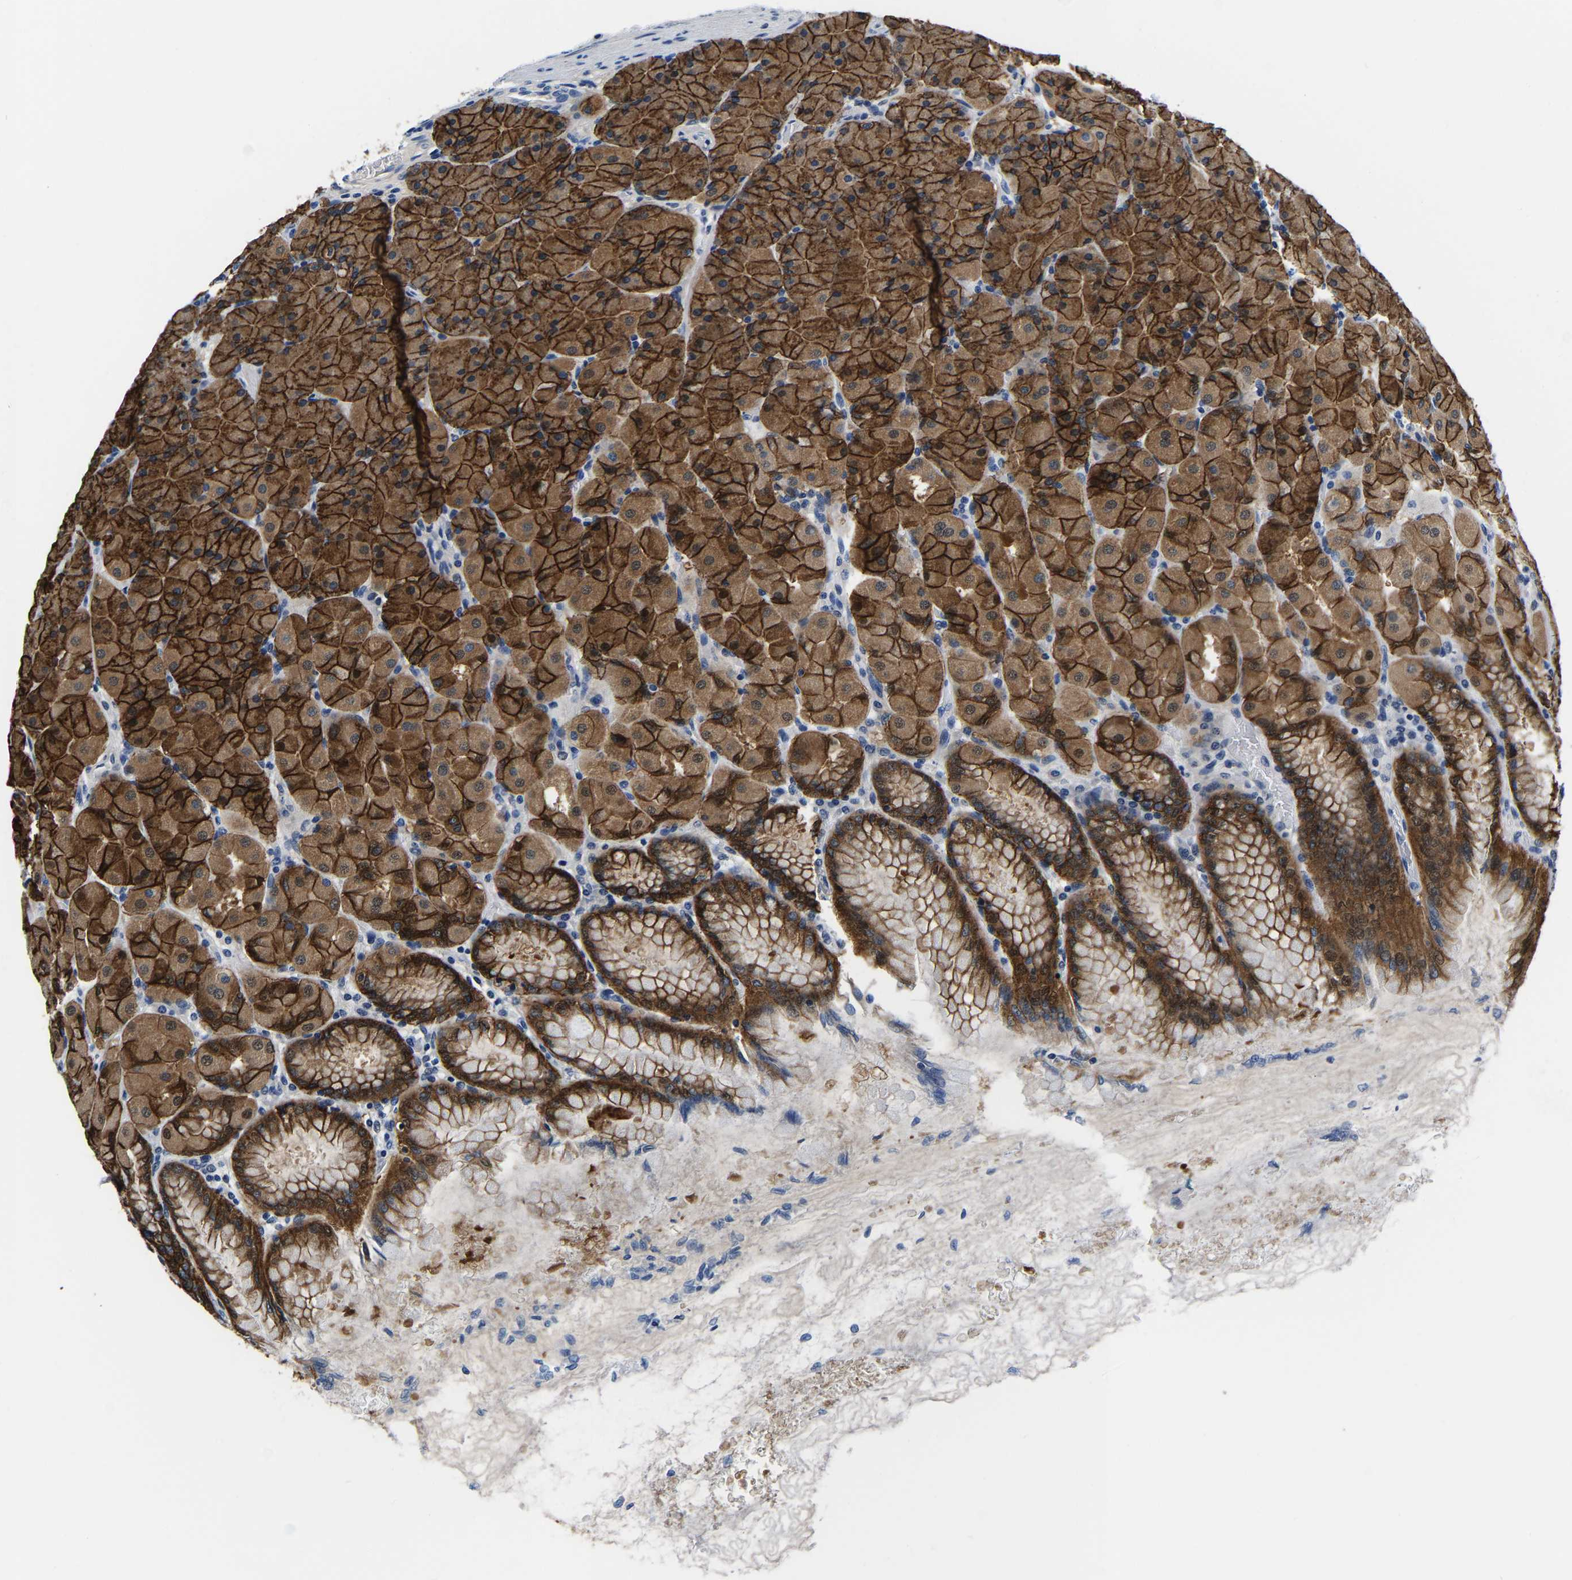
{"staining": {"intensity": "strong", "quantity": ">75%", "location": "cytoplasmic/membranous"}, "tissue": "stomach", "cell_type": "Glandular cells", "image_type": "normal", "snomed": [{"axis": "morphology", "description": "Normal tissue, NOS"}, {"axis": "topography", "description": "Stomach, upper"}], "caption": "The histopathology image exhibits a brown stain indicating the presence of a protein in the cytoplasmic/membranous of glandular cells in stomach.", "gene": "ACO1", "patient": {"sex": "female", "age": 56}}